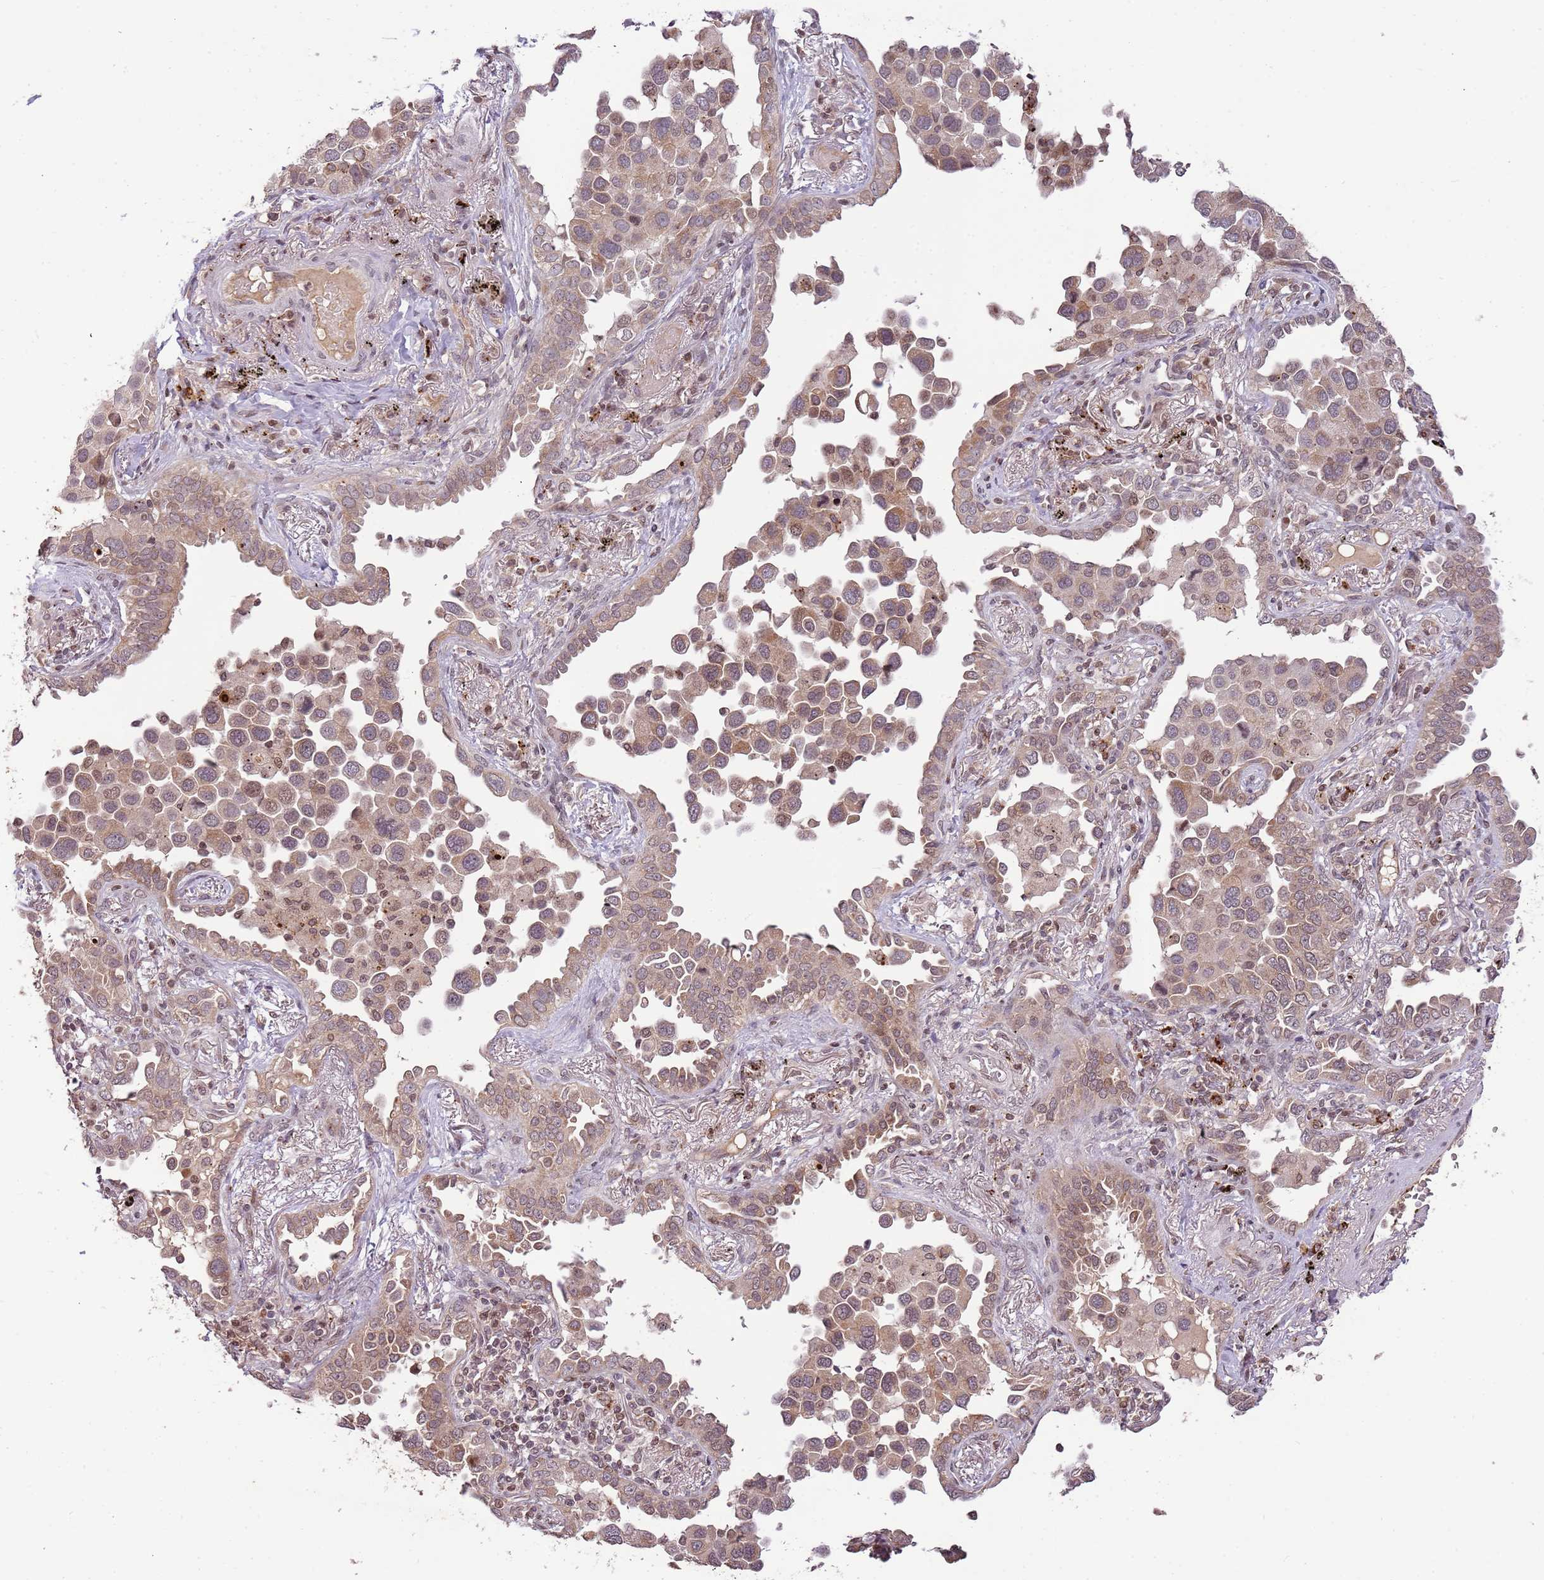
{"staining": {"intensity": "weak", "quantity": "25%-75%", "location": "nuclear"}, "tissue": "lung cancer", "cell_type": "Tumor cells", "image_type": "cancer", "snomed": [{"axis": "morphology", "description": "Adenocarcinoma, NOS"}, {"axis": "topography", "description": "Lung"}], "caption": "This is an image of IHC staining of adenocarcinoma (lung), which shows weak positivity in the nuclear of tumor cells.", "gene": "SAMSN1", "patient": {"sex": "male", "age": 67}}